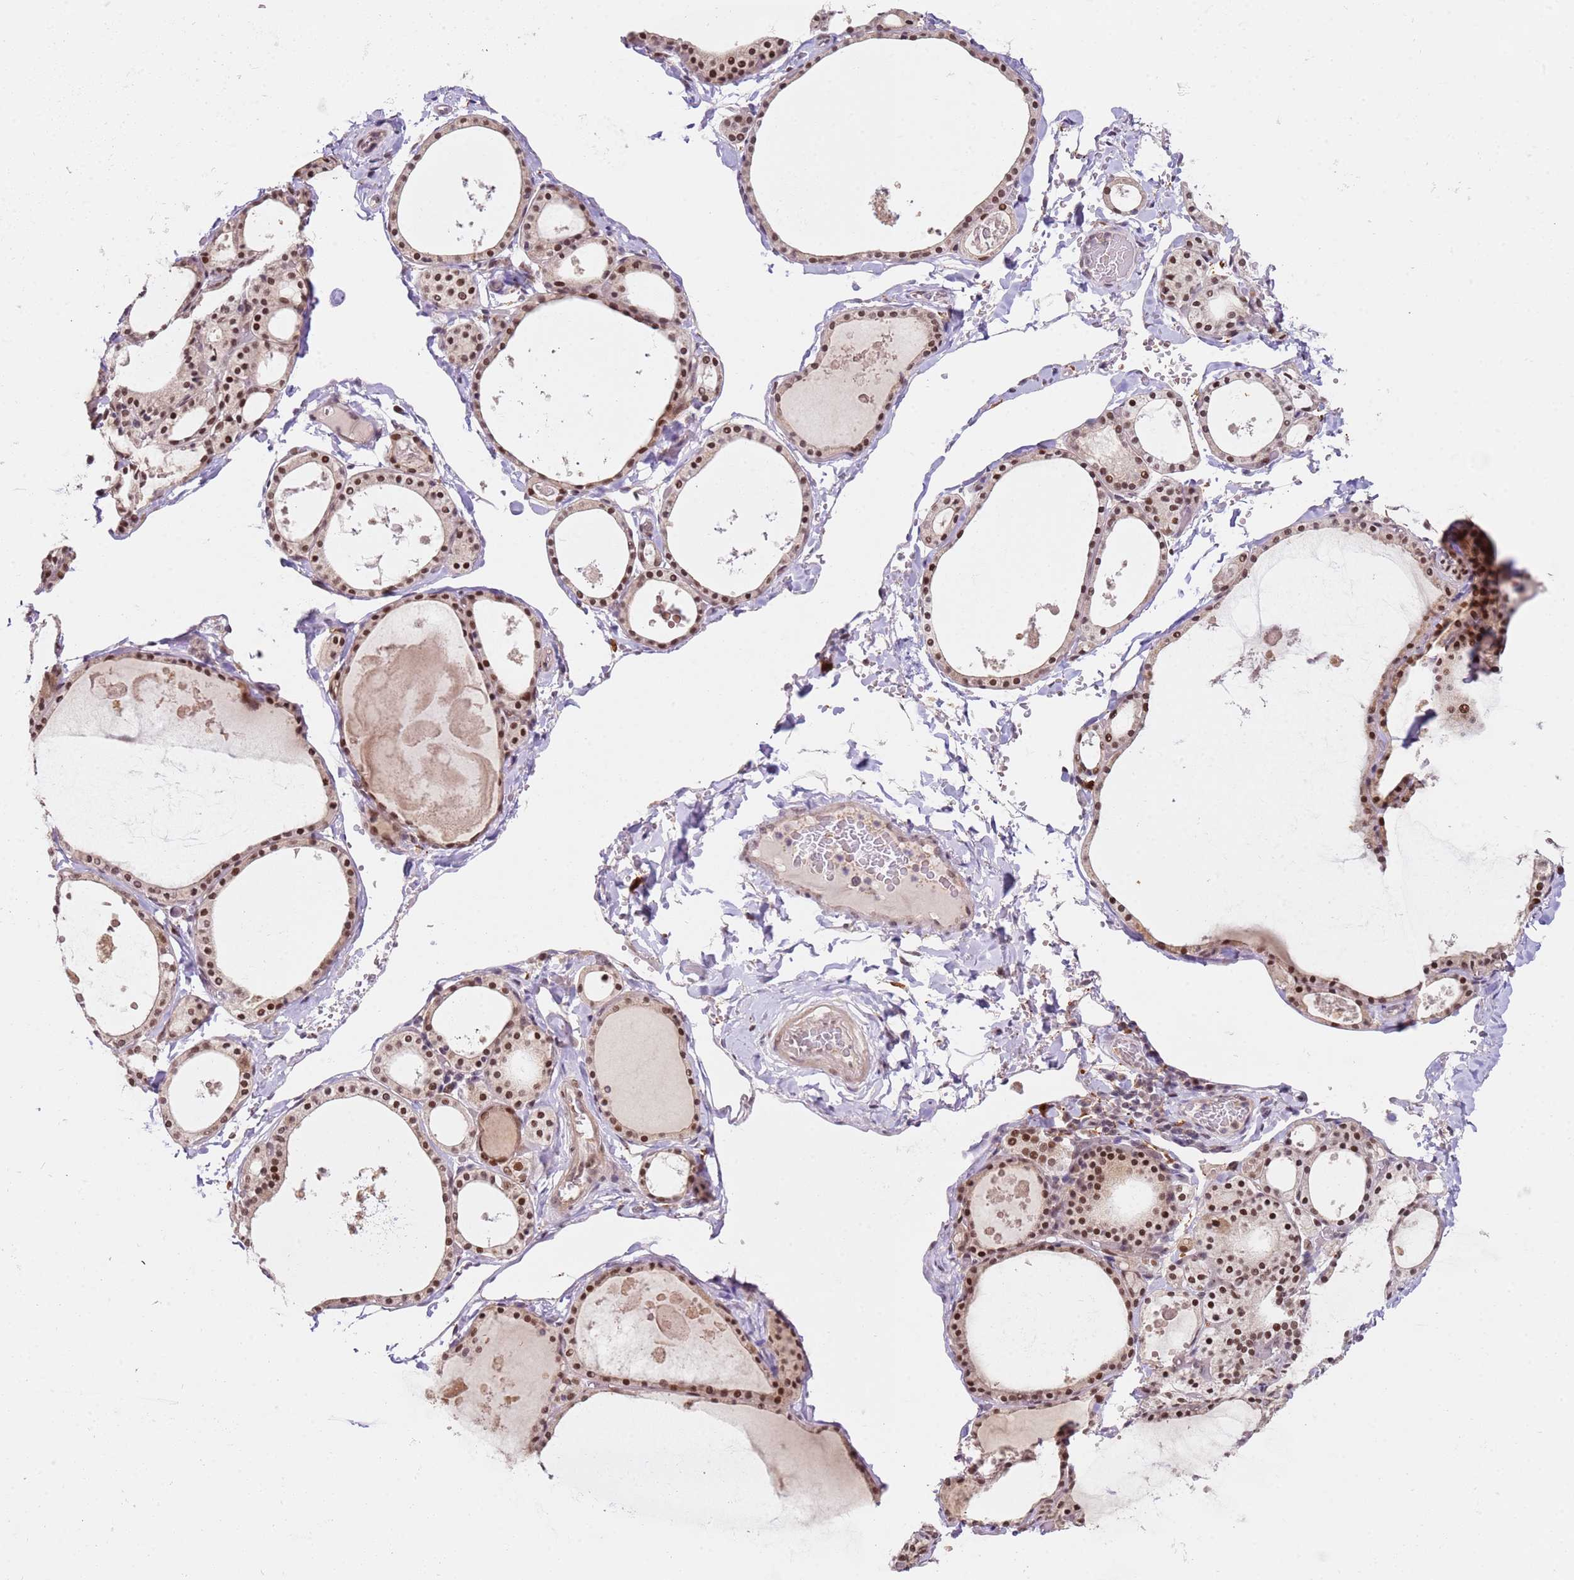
{"staining": {"intensity": "moderate", "quantity": ">75%", "location": "cytoplasmic/membranous,nuclear"}, "tissue": "thyroid gland", "cell_type": "Glandular cells", "image_type": "normal", "snomed": [{"axis": "morphology", "description": "Normal tissue, NOS"}, {"axis": "topography", "description": "Thyroid gland"}], "caption": "Immunohistochemistry (DAB (3,3'-diaminobenzidine)) staining of unremarkable human thyroid gland shows moderate cytoplasmic/membranous,nuclear protein staining in about >75% of glandular cells.", "gene": "LGALSL", "patient": {"sex": "male", "age": 56}}